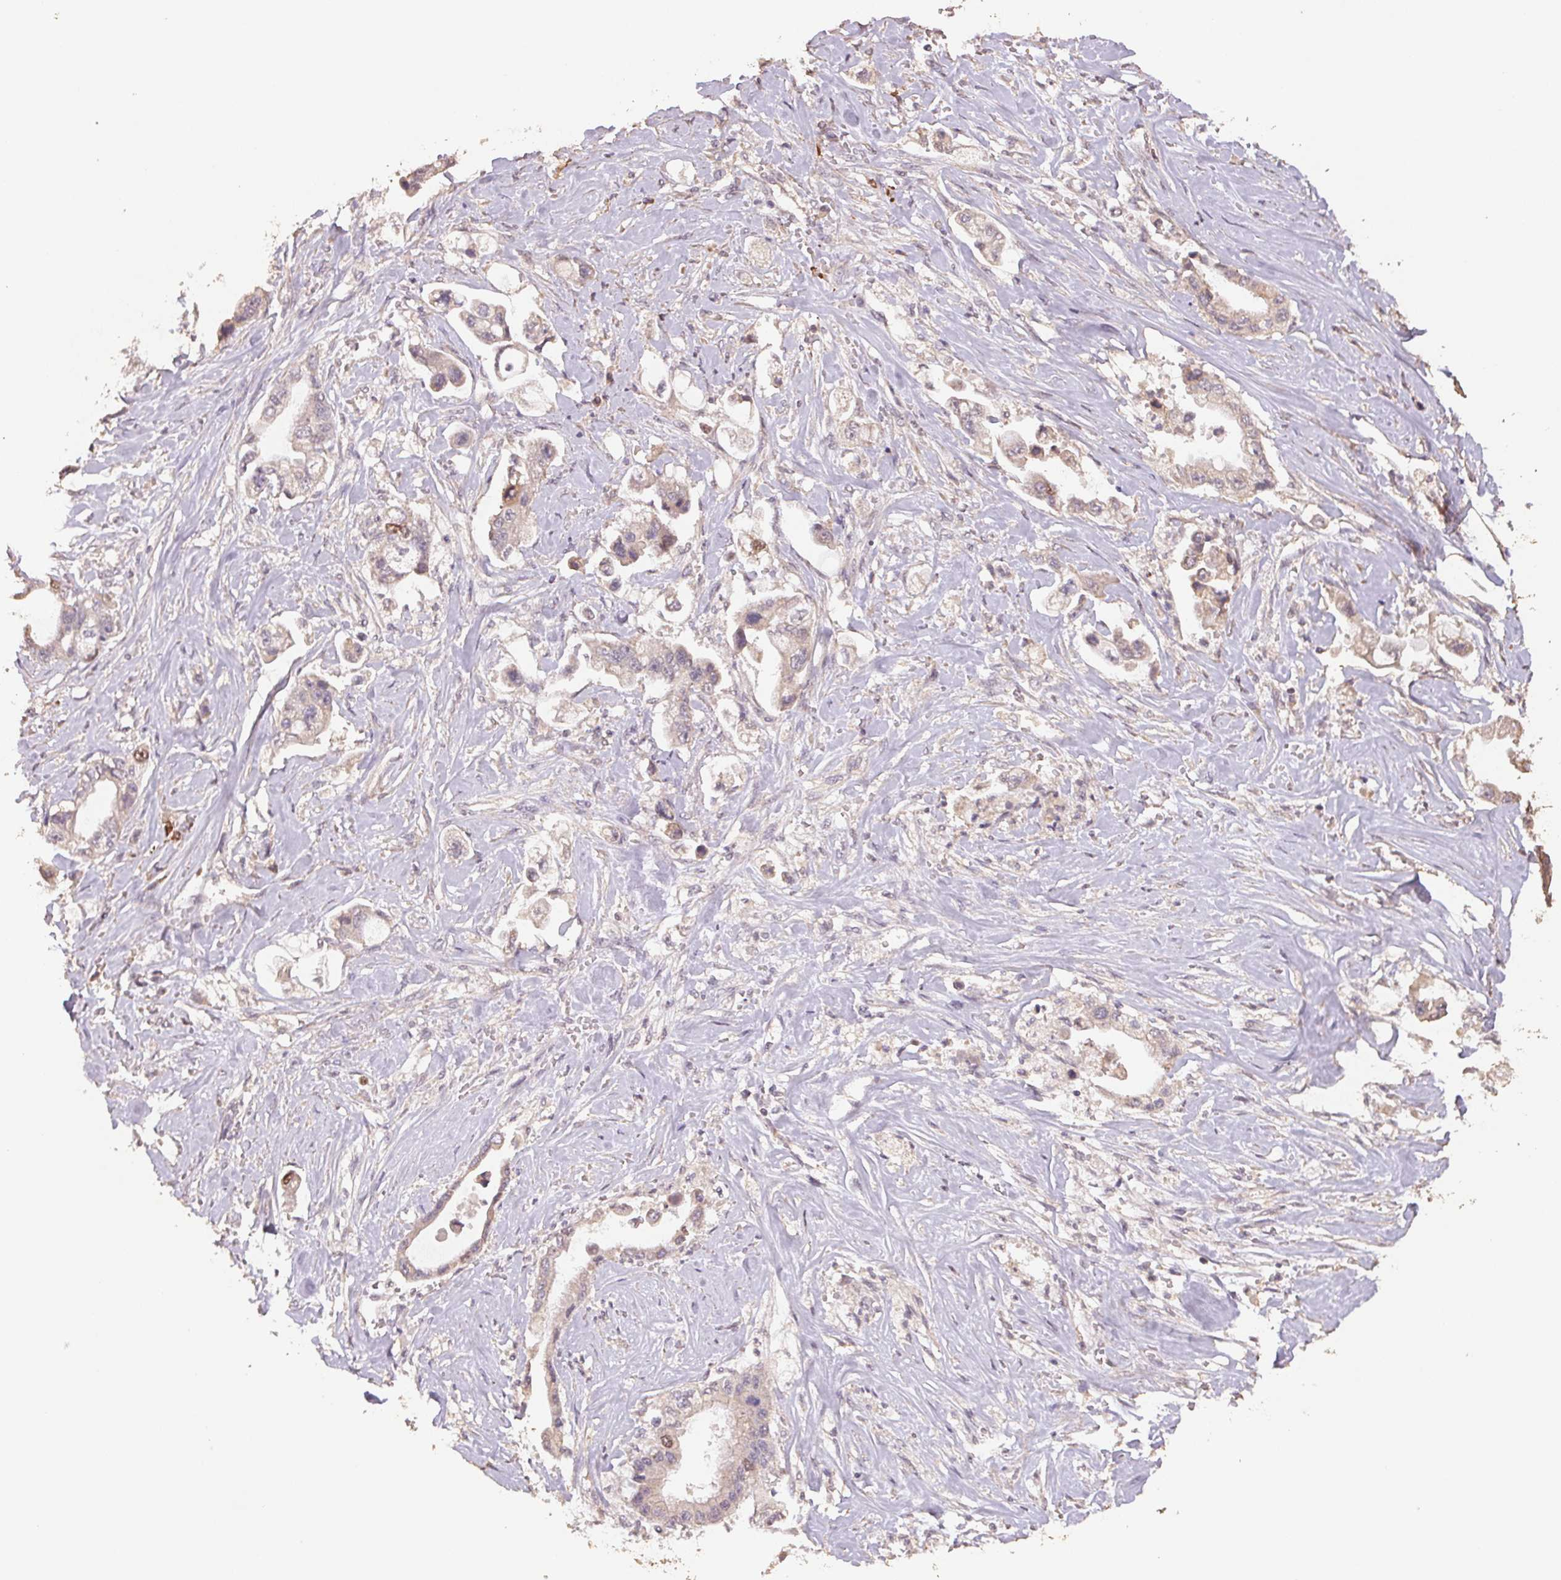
{"staining": {"intensity": "negative", "quantity": "none", "location": "none"}, "tissue": "stomach cancer", "cell_type": "Tumor cells", "image_type": "cancer", "snomed": [{"axis": "morphology", "description": "Adenocarcinoma, NOS"}, {"axis": "topography", "description": "Stomach"}], "caption": "A high-resolution photomicrograph shows IHC staining of stomach adenocarcinoma, which exhibits no significant positivity in tumor cells.", "gene": "CENPF", "patient": {"sex": "male", "age": 62}}